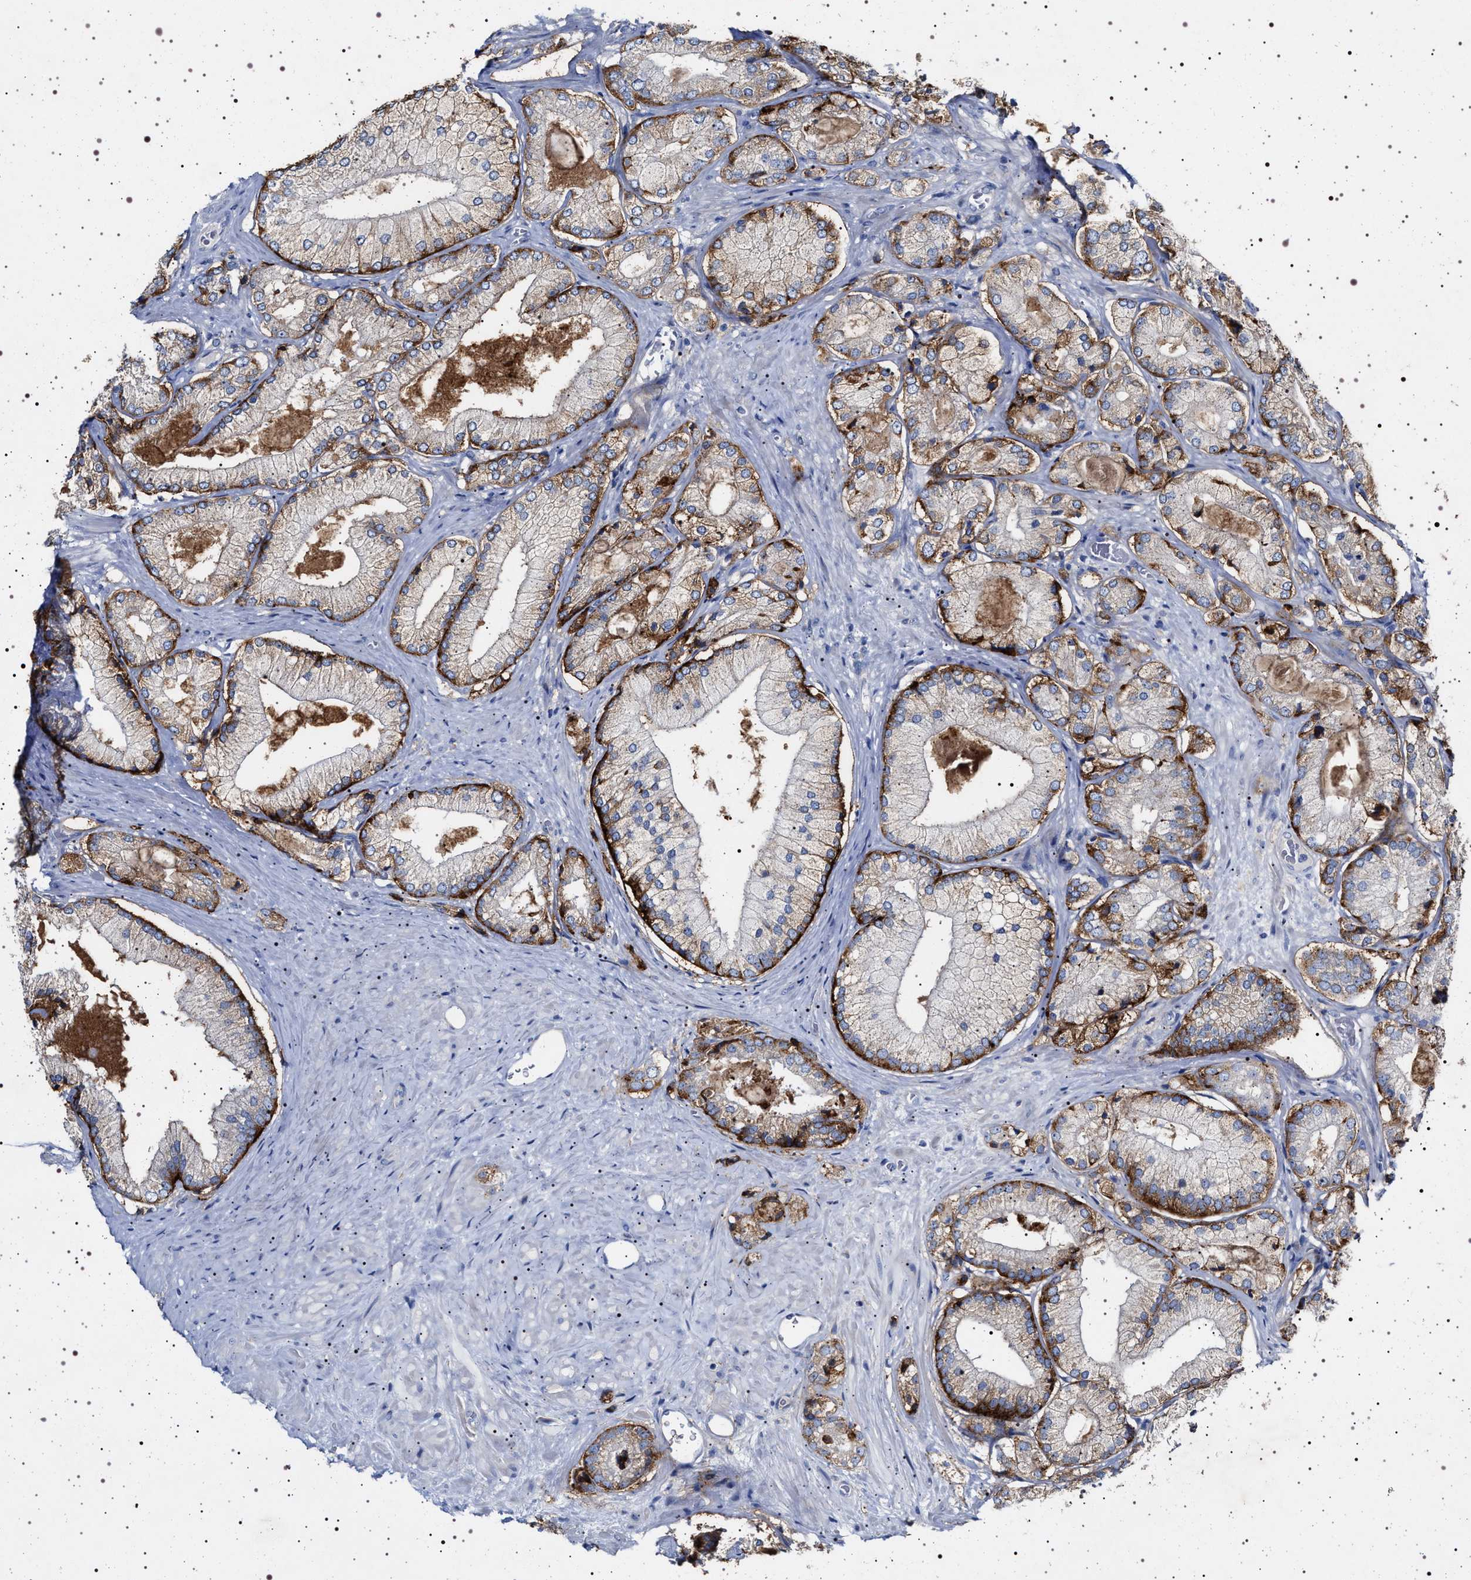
{"staining": {"intensity": "moderate", "quantity": ">75%", "location": "cytoplasmic/membranous"}, "tissue": "prostate cancer", "cell_type": "Tumor cells", "image_type": "cancer", "snomed": [{"axis": "morphology", "description": "Adenocarcinoma, Low grade"}, {"axis": "topography", "description": "Prostate"}], "caption": "Prostate low-grade adenocarcinoma was stained to show a protein in brown. There is medium levels of moderate cytoplasmic/membranous staining in approximately >75% of tumor cells.", "gene": "NAALADL2", "patient": {"sex": "male", "age": 65}}